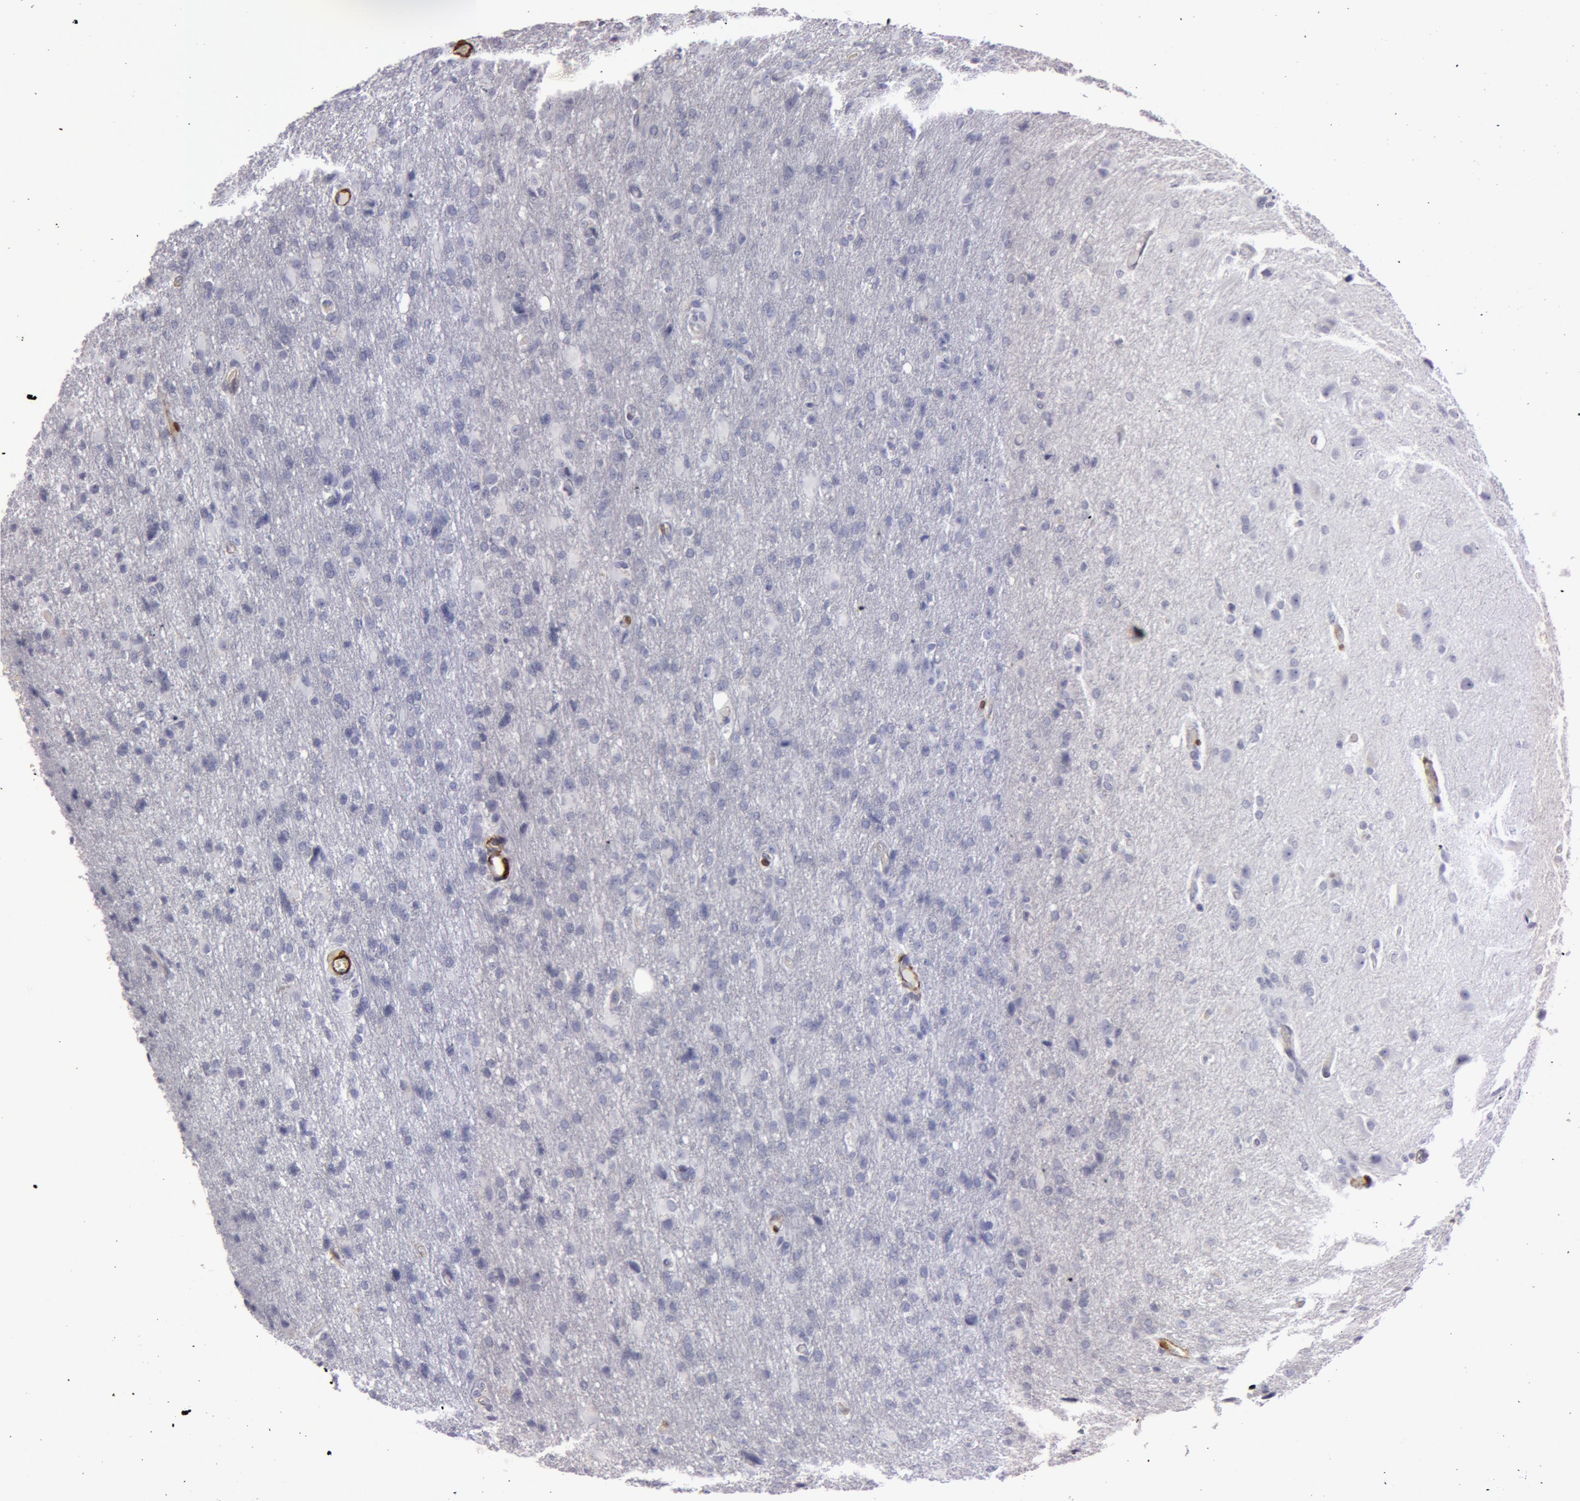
{"staining": {"intensity": "negative", "quantity": "none", "location": "none"}, "tissue": "glioma", "cell_type": "Tumor cells", "image_type": "cancer", "snomed": [{"axis": "morphology", "description": "Glioma, malignant, High grade"}, {"axis": "topography", "description": "Brain"}], "caption": "High magnification brightfield microscopy of malignant glioma (high-grade) stained with DAB (3,3'-diaminobenzidine) (brown) and counterstained with hematoxylin (blue): tumor cells show no significant staining.", "gene": "TAGLN", "patient": {"sex": "male", "age": 68}}